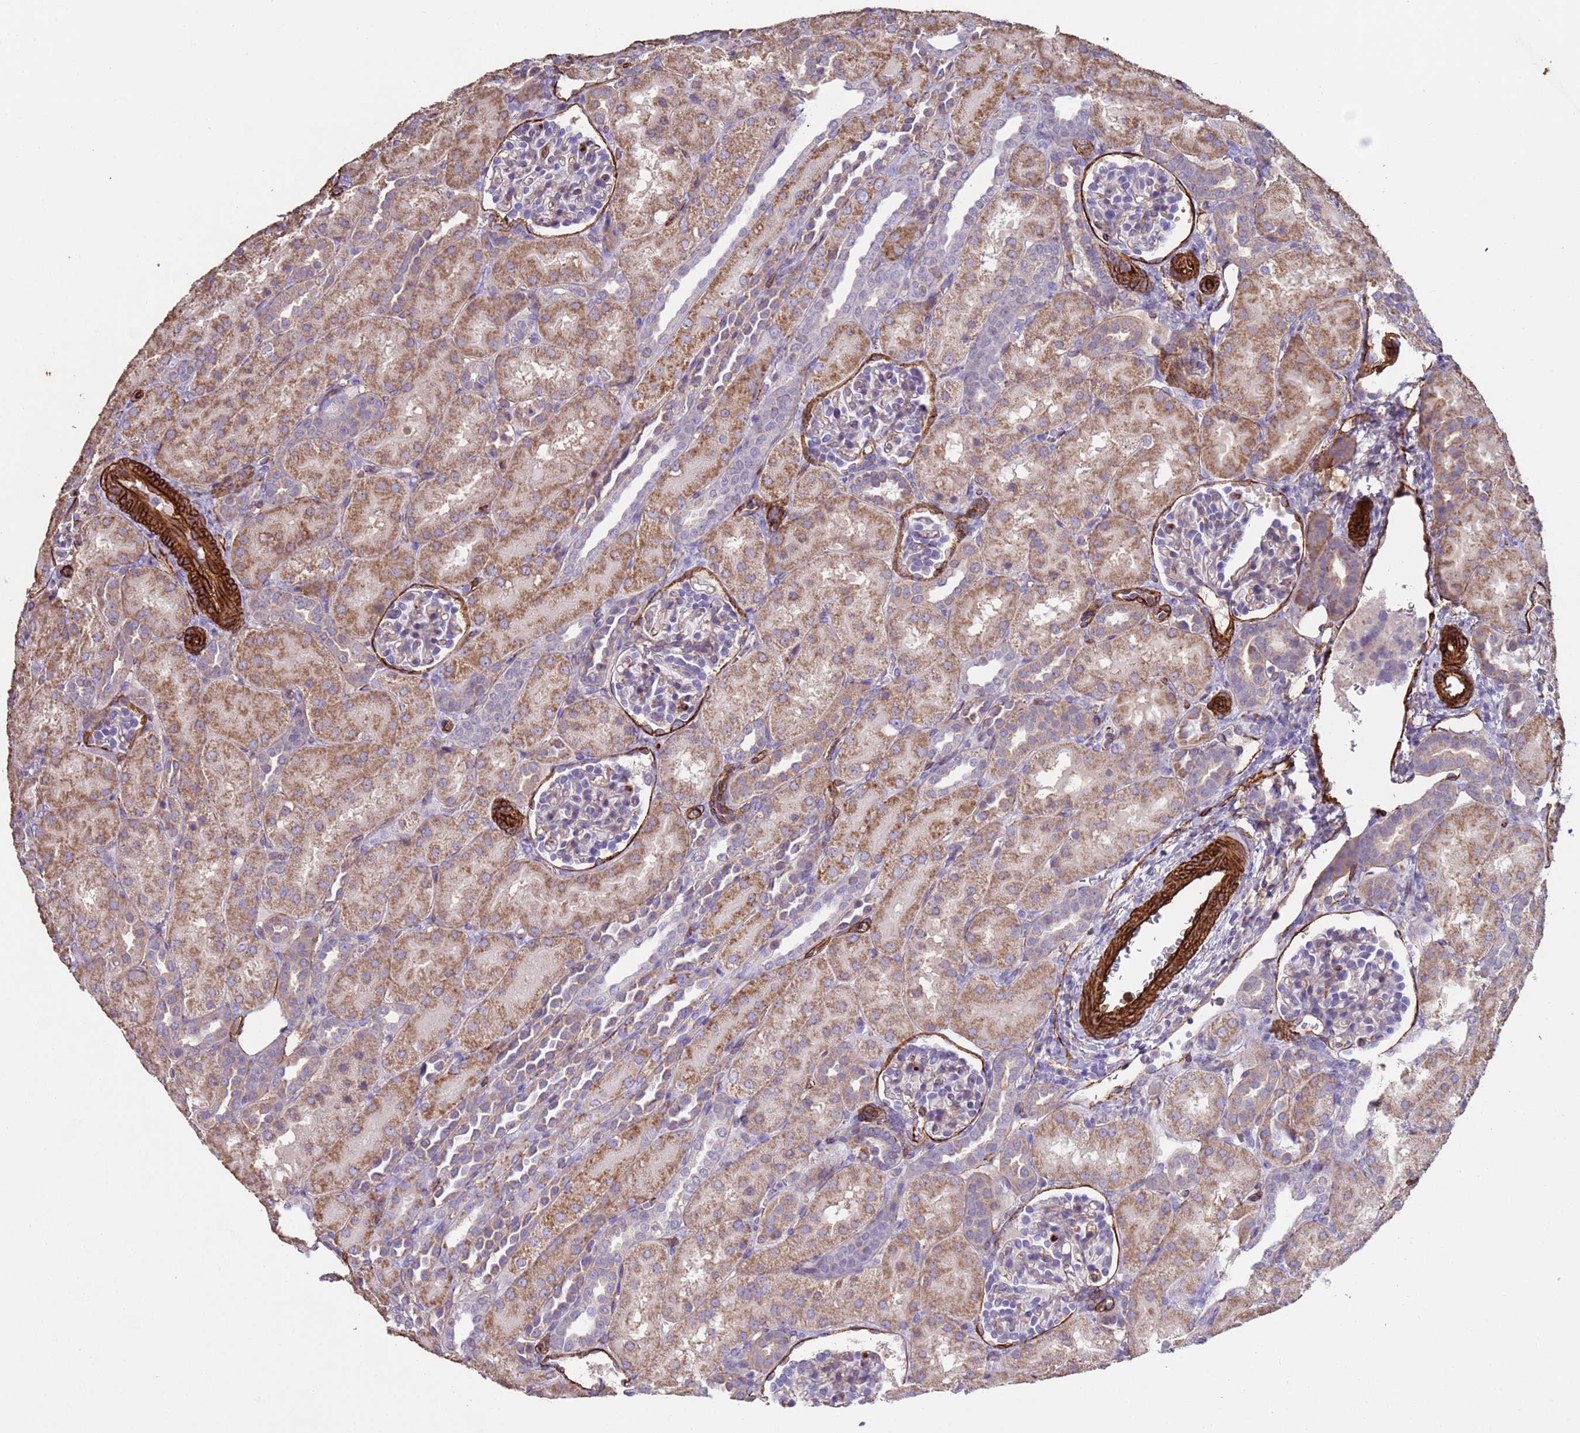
{"staining": {"intensity": "weak", "quantity": "<25%", "location": "cytoplasmic/membranous"}, "tissue": "kidney", "cell_type": "Cells in glomeruli", "image_type": "normal", "snomed": [{"axis": "morphology", "description": "Normal tissue, NOS"}, {"axis": "topography", "description": "Kidney"}], "caption": "IHC histopathology image of normal kidney: human kidney stained with DAB (3,3'-diaminobenzidine) exhibits no significant protein expression in cells in glomeruli.", "gene": "GASK1A", "patient": {"sex": "male", "age": 1}}